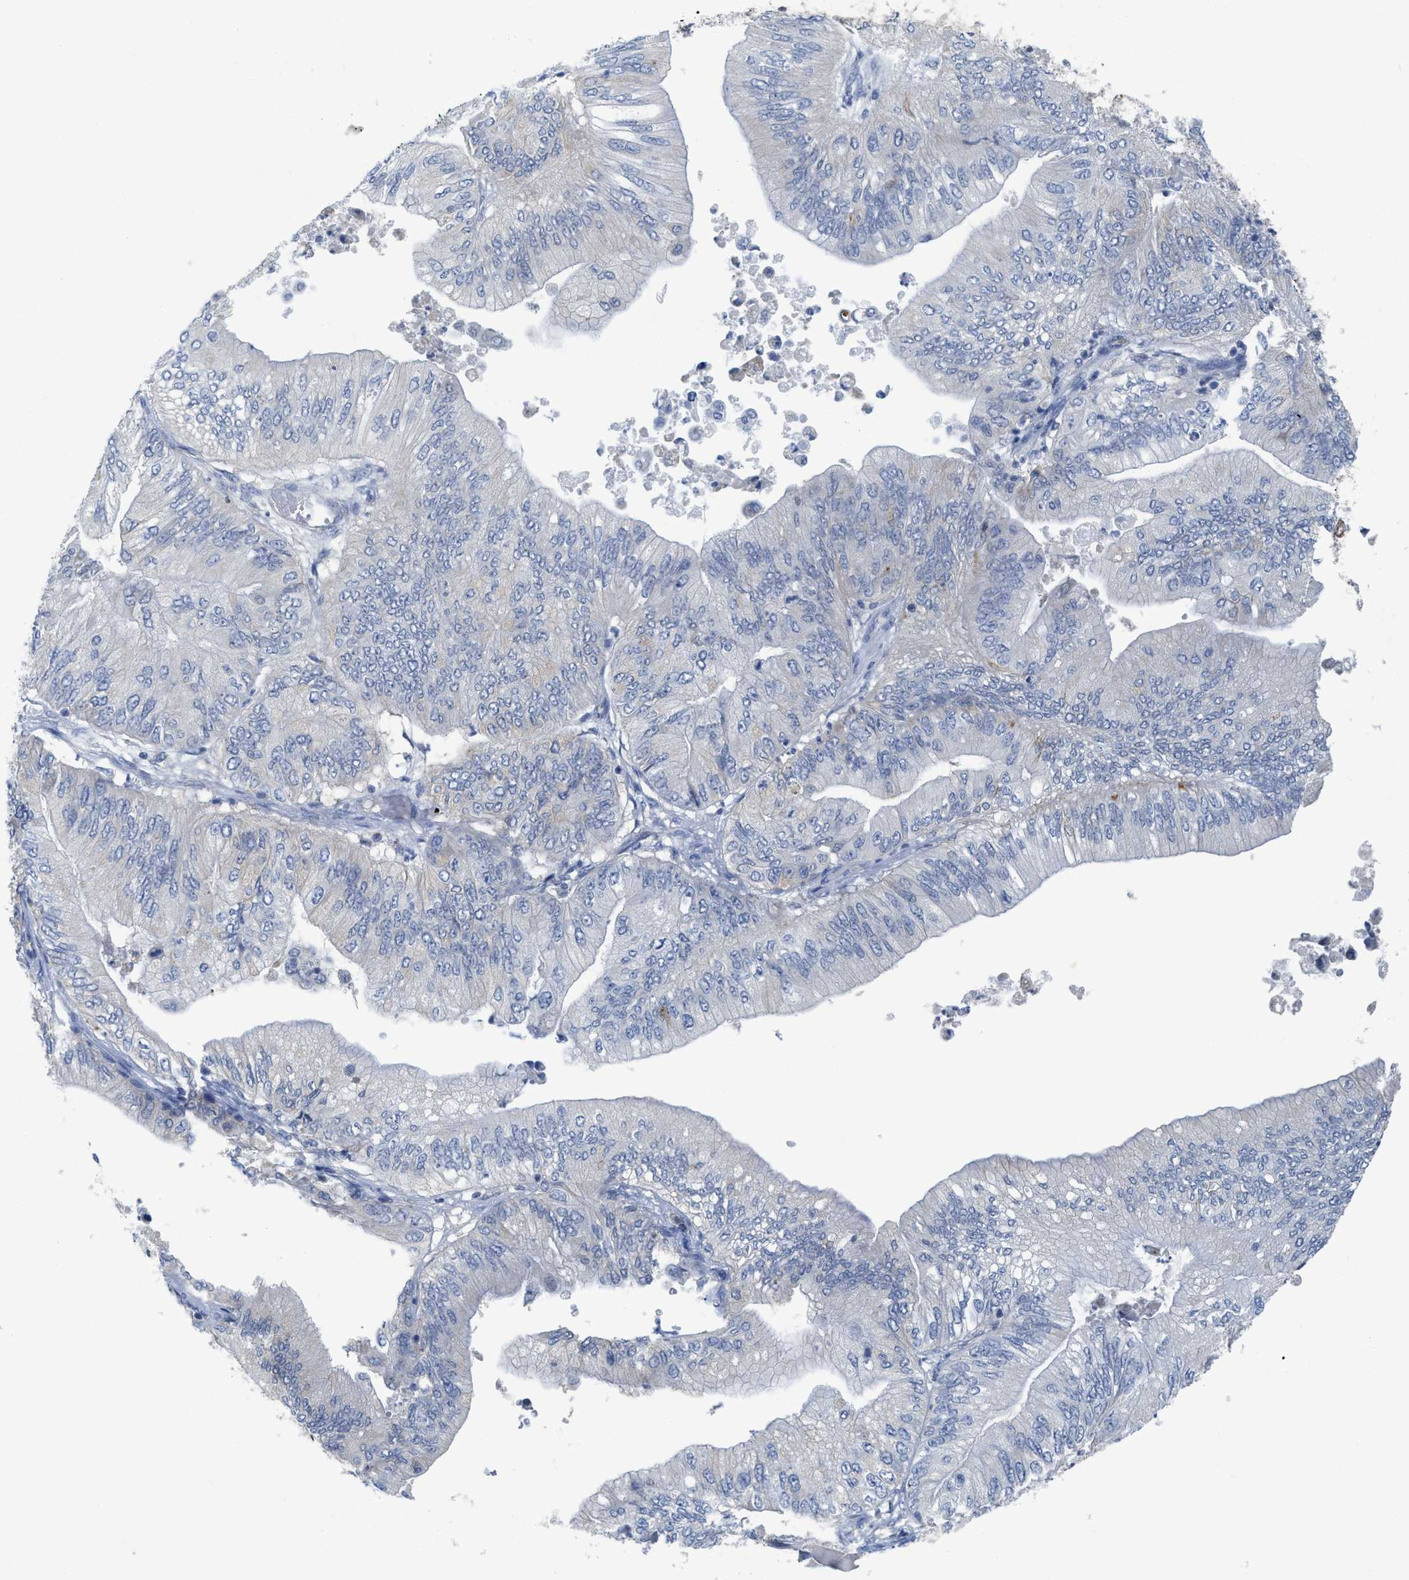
{"staining": {"intensity": "negative", "quantity": "none", "location": "none"}, "tissue": "ovarian cancer", "cell_type": "Tumor cells", "image_type": "cancer", "snomed": [{"axis": "morphology", "description": "Cystadenocarcinoma, mucinous, NOS"}, {"axis": "topography", "description": "Ovary"}], "caption": "DAB immunohistochemical staining of ovarian cancer (mucinous cystadenocarcinoma) demonstrates no significant staining in tumor cells.", "gene": "GATD3", "patient": {"sex": "female", "age": 61}}